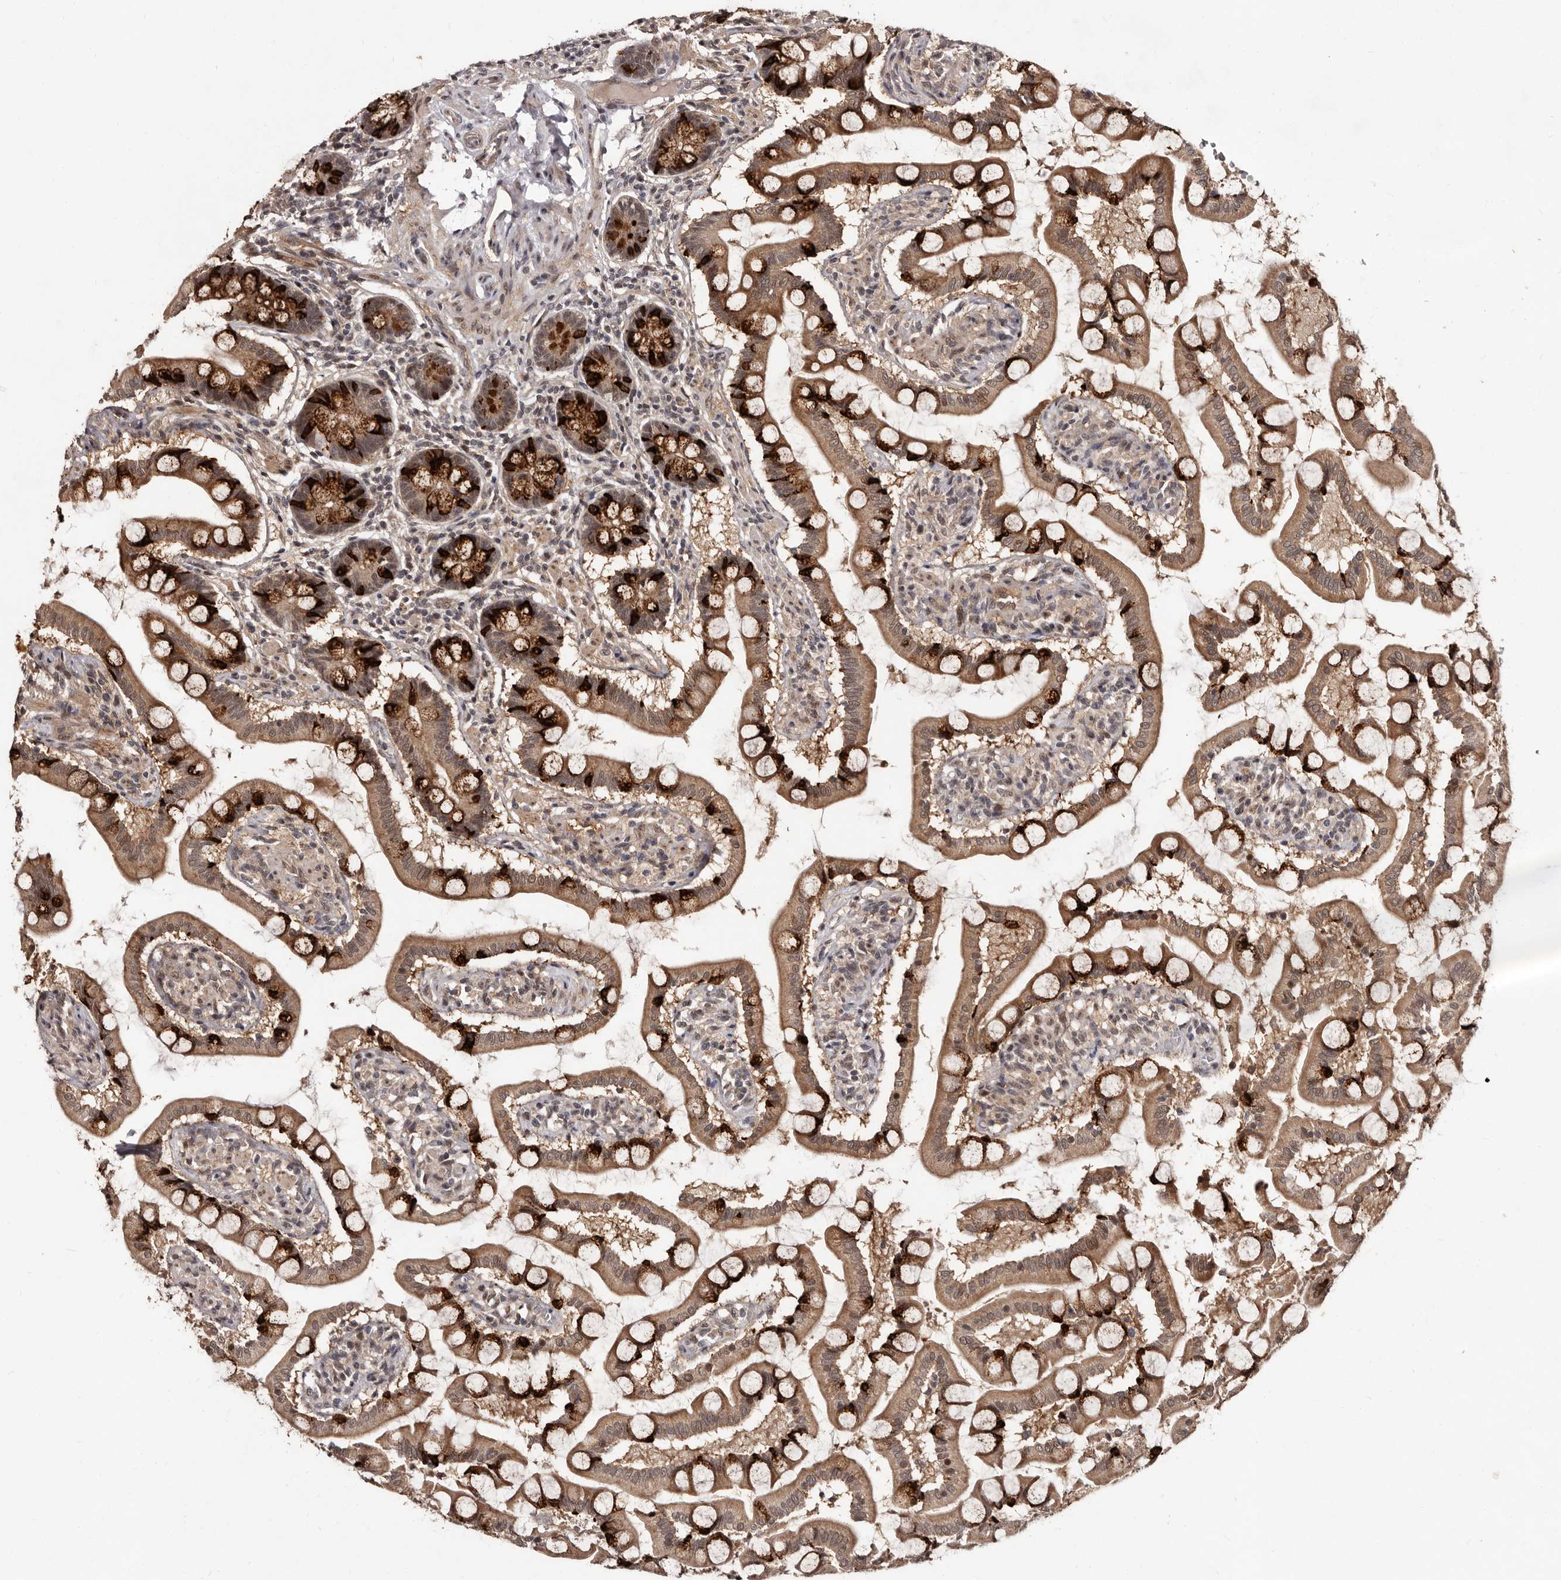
{"staining": {"intensity": "strong", "quantity": ">75%", "location": "cytoplasmic/membranous"}, "tissue": "small intestine", "cell_type": "Glandular cells", "image_type": "normal", "snomed": [{"axis": "morphology", "description": "Normal tissue, NOS"}, {"axis": "topography", "description": "Small intestine"}], "caption": "Protein positivity by immunohistochemistry (IHC) shows strong cytoplasmic/membranous expression in about >75% of glandular cells in normal small intestine.", "gene": "TBC1D22B", "patient": {"sex": "male", "age": 41}}